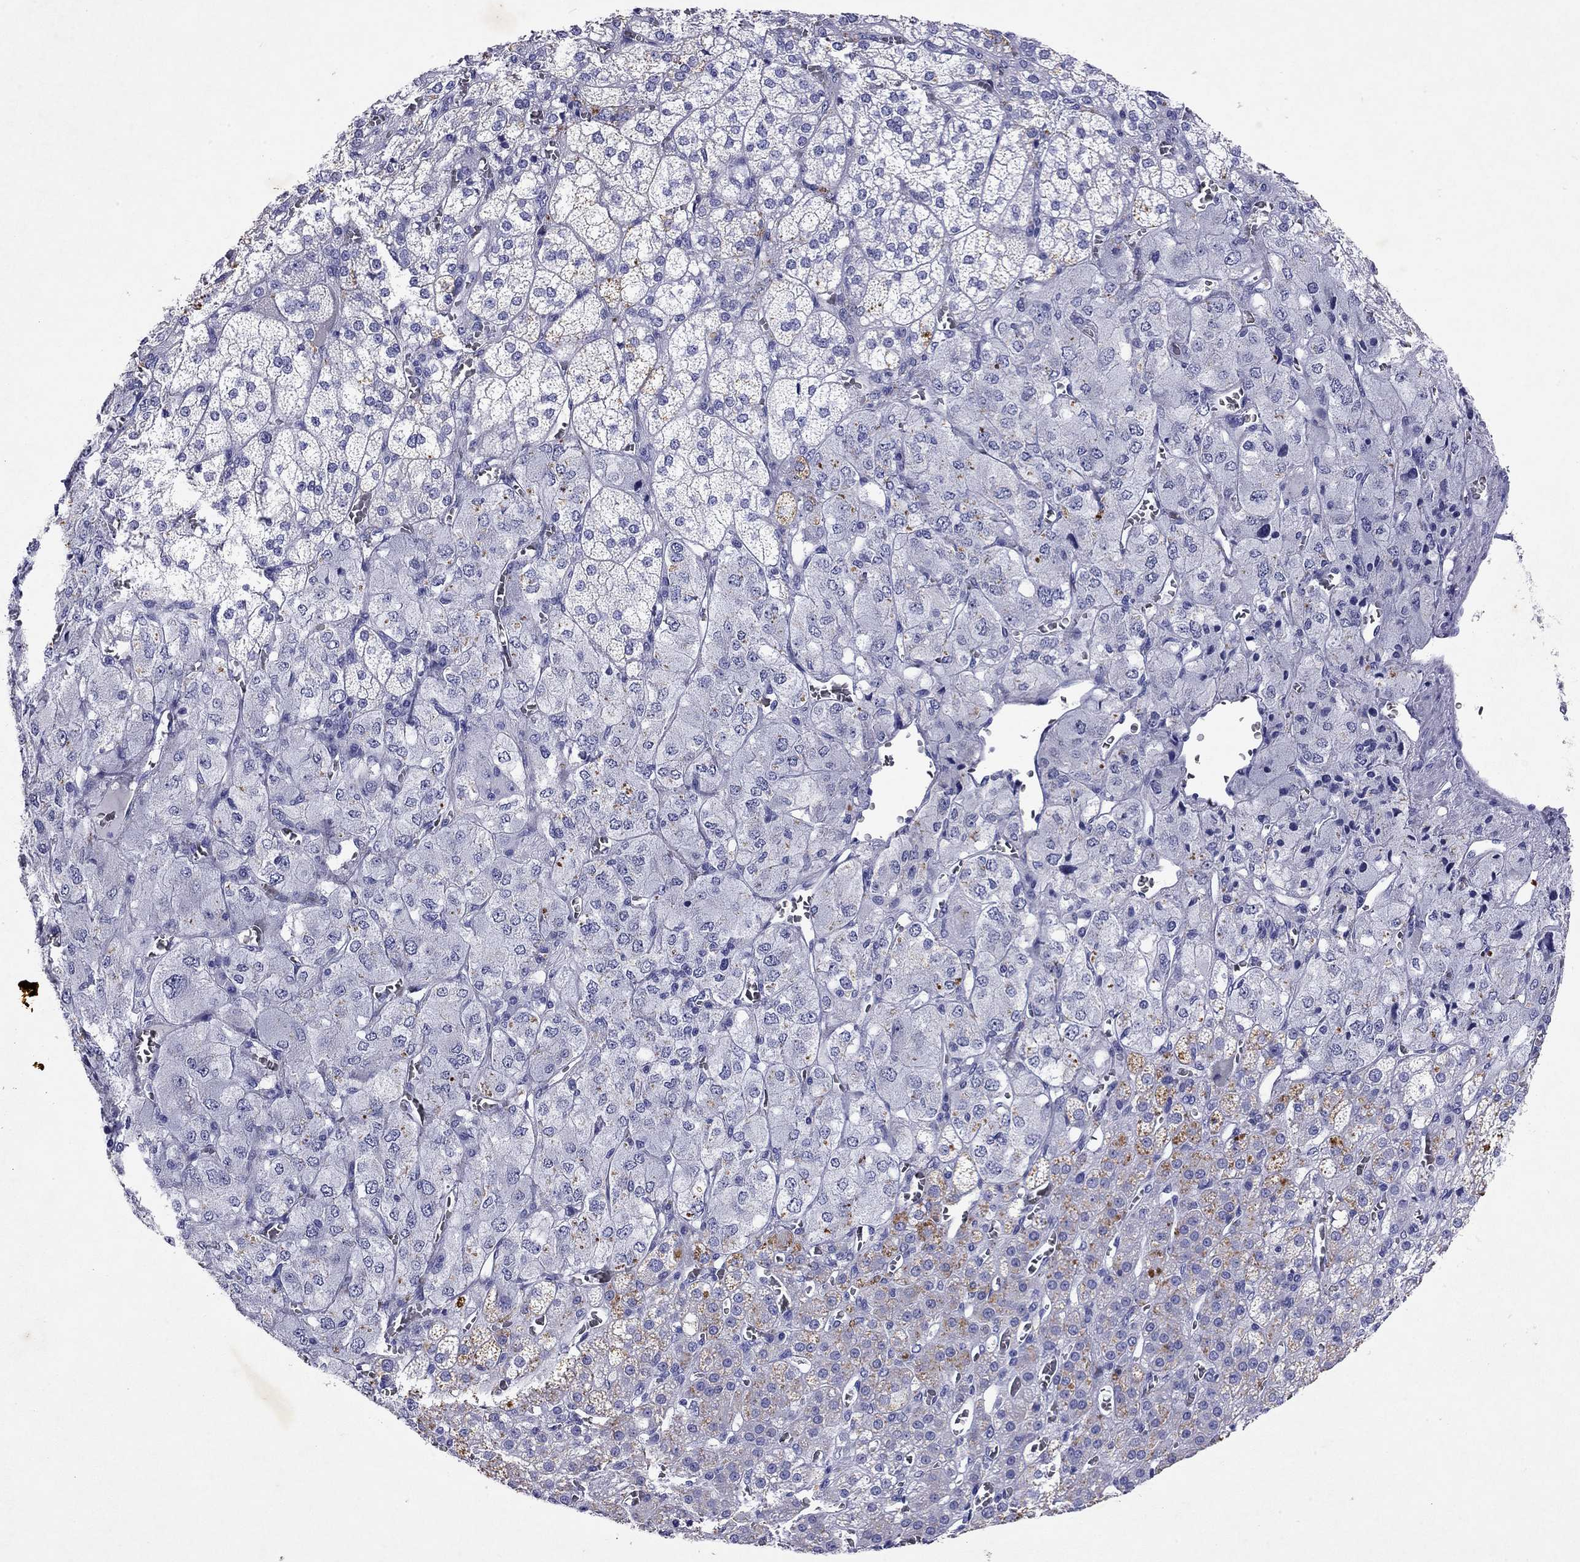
{"staining": {"intensity": "negative", "quantity": "none", "location": "none"}, "tissue": "adrenal gland", "cell_type": "Glandular cells", "image_type": "normal", "snomed": [{"axis": "morphology", "description": "Normal tissue, NOS"}, {"axis": "topography", "description": "Adrenal gland"}], "caption": "IHC of benign adrenal gland demonstrates no positivity in glandular cells.", "gene": "ARMC12", "patient": {"sex": "female", "age": 60}}